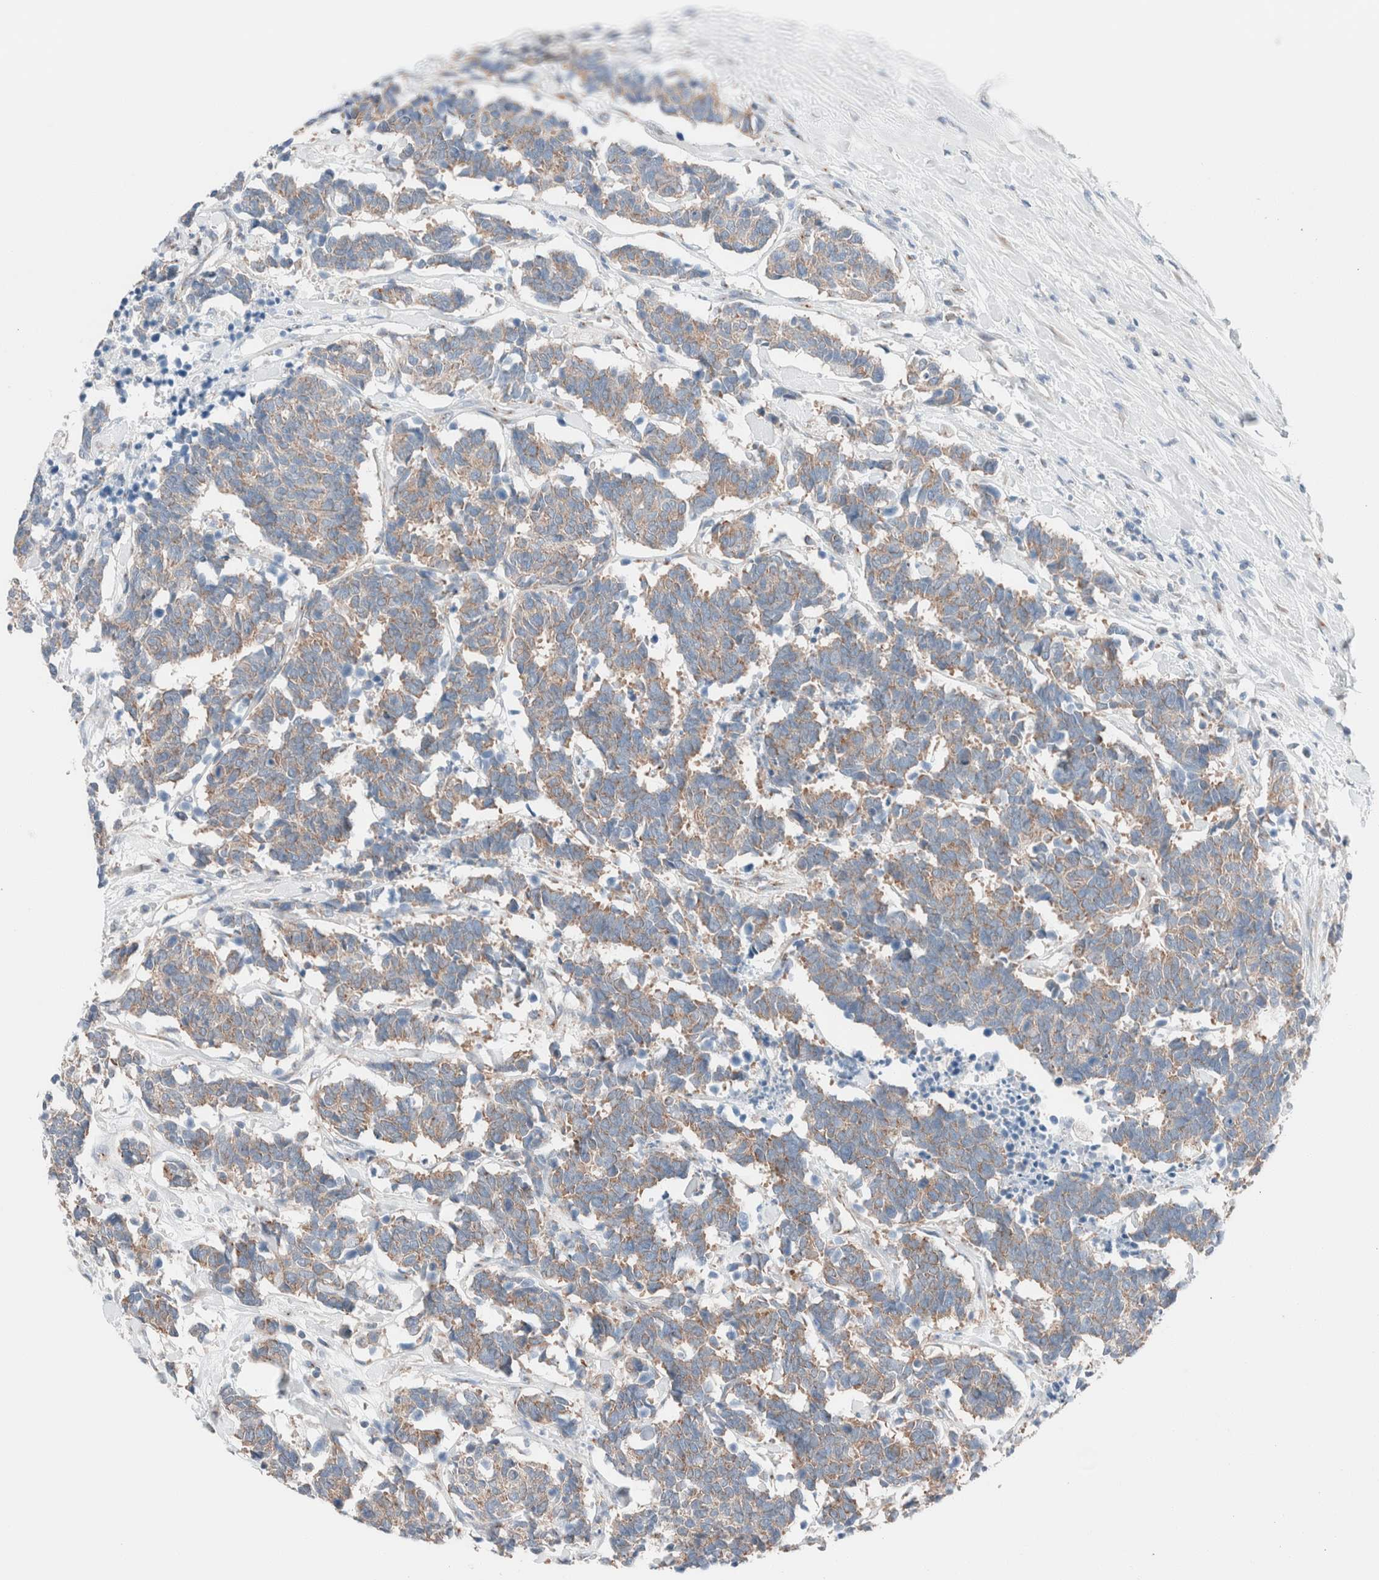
{"staining": {"intensity": "moderate", "quantity": ">75%", "location": "cytoplasmic/membranous"}, "tissue": "carcinoid", "cell_type": "Tumor cells", "image_type": "cancer", "snomed": [{"axis": "morphology", "description": "Carcinoma, NOS"}, {"axis": "morphology", "description": "Carcinoid, malignant, NOS"}, {"axis": "topography", "description": "Urinary bladder"}], "caption": "An immunohistochemistry (IHC) image of tumor tissue is shown. Protein staining in brown shows moderate cytoplasmic/membranous positivity in carcinoma within tumor cells.", "gene": "CASC3", "patient": {"sex": "male", "age": 57}}